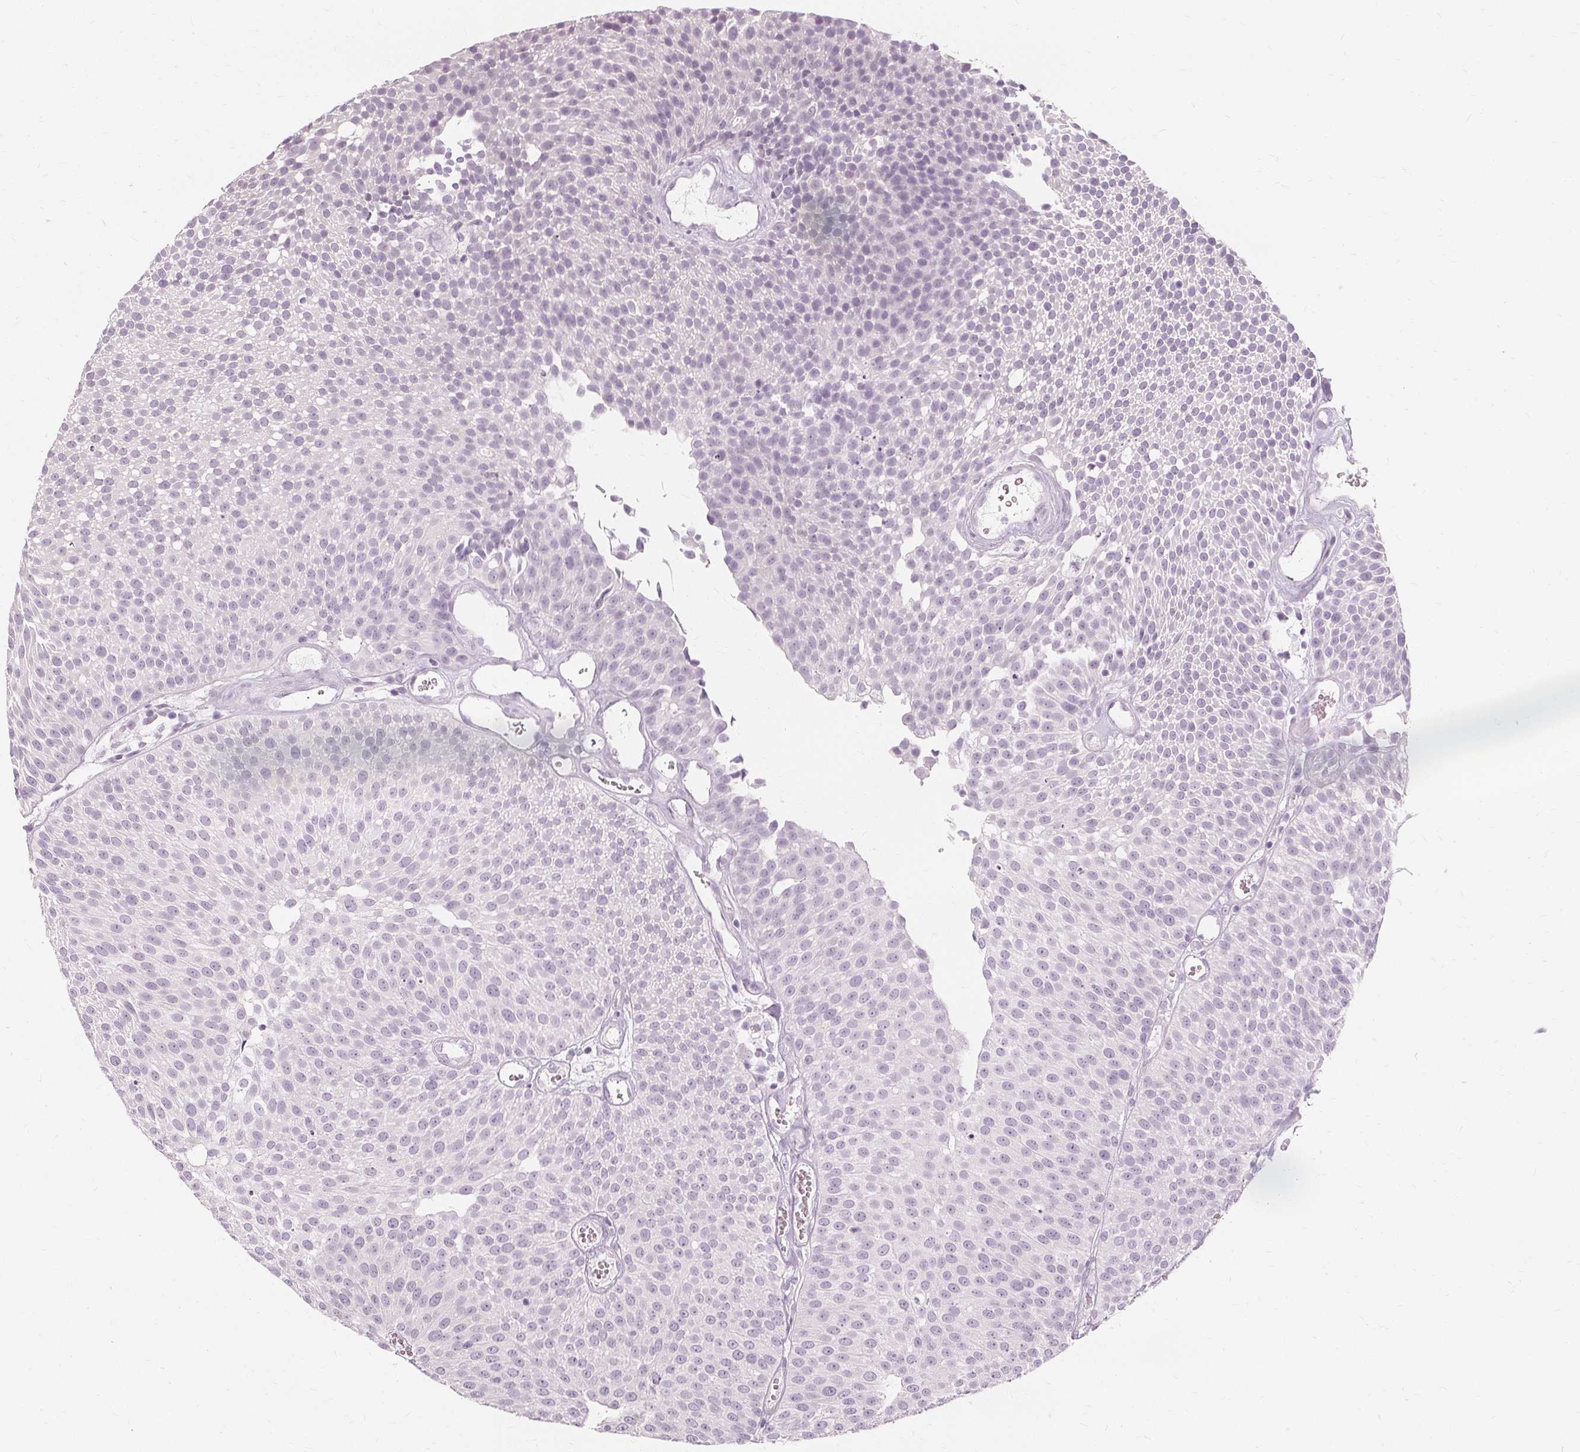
{"staining": {"intensity": "negative", "quantity": "none", "location": "none"}, "tissue": "urothelial cancer", "cell_type": "Tumor cells", "image_type": "cancer", "snomed": [{"axis": "morphology", "description": "Urothelial carcinoma, Low grade"}, {"axis": "topography", "description": "Urinary bladder"}], "caption": "This is a image of immunohistochemistry (IHC) staining of low-grade urothelial carcinoma, which shows no staining in tumor cells.", "gene": "MUC12", "patient": {"sex": "female", "age": 79}}